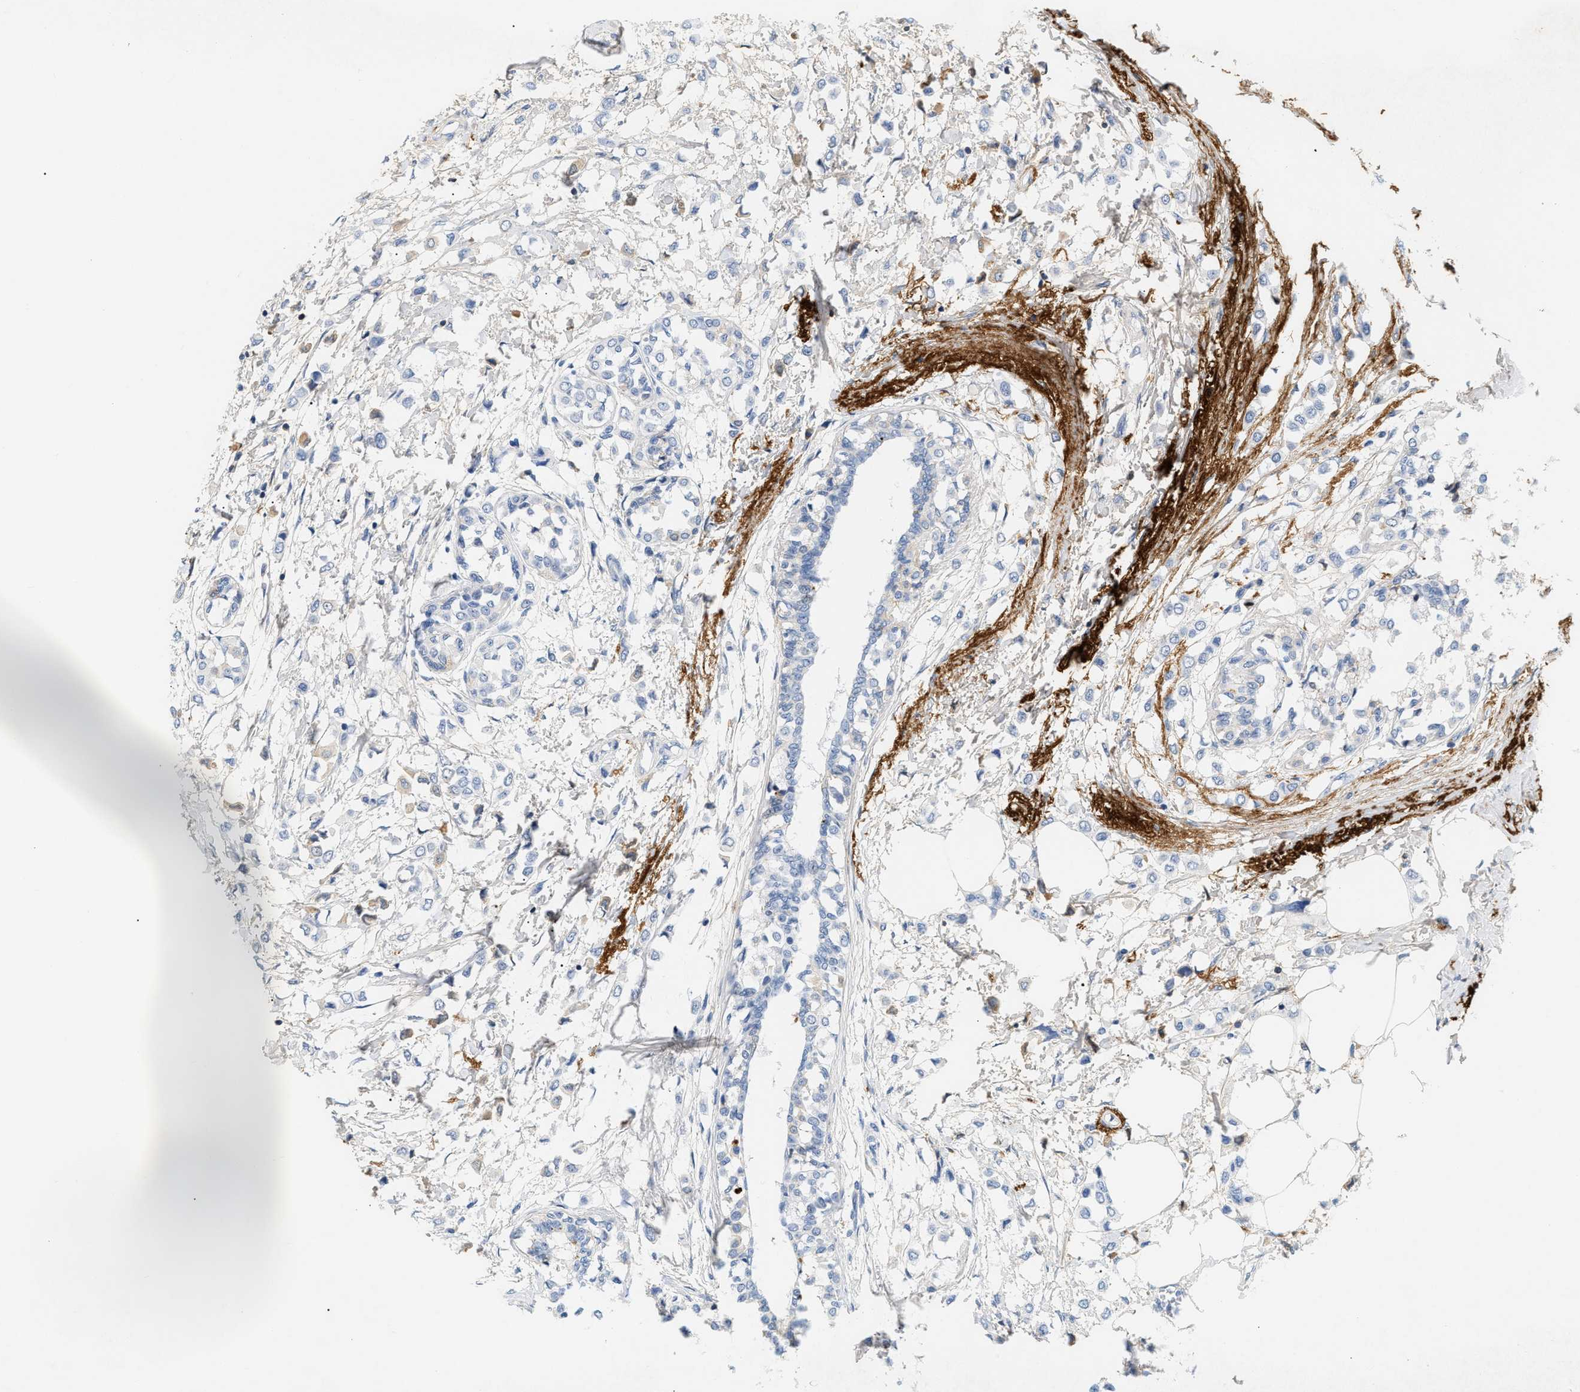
{"staining": {"intensity": "negative", "quantity": "none", "location": "none"}, "tissue": "breast cancer", "cell_type": "Tumor cells", "image_type": "cancer", "snomed": [{"axis": "morphology", "description": "Lobular carcinoma"}, {"axis": "topography", "description": "Breast"}], "caption": "Immunohistochemistry (IHC) image of human breast cancer stained for a protein (brown), which displays no expression in tumor cells.", "gene": "CFH", "patient": {"sex": "female", "age": 51}}